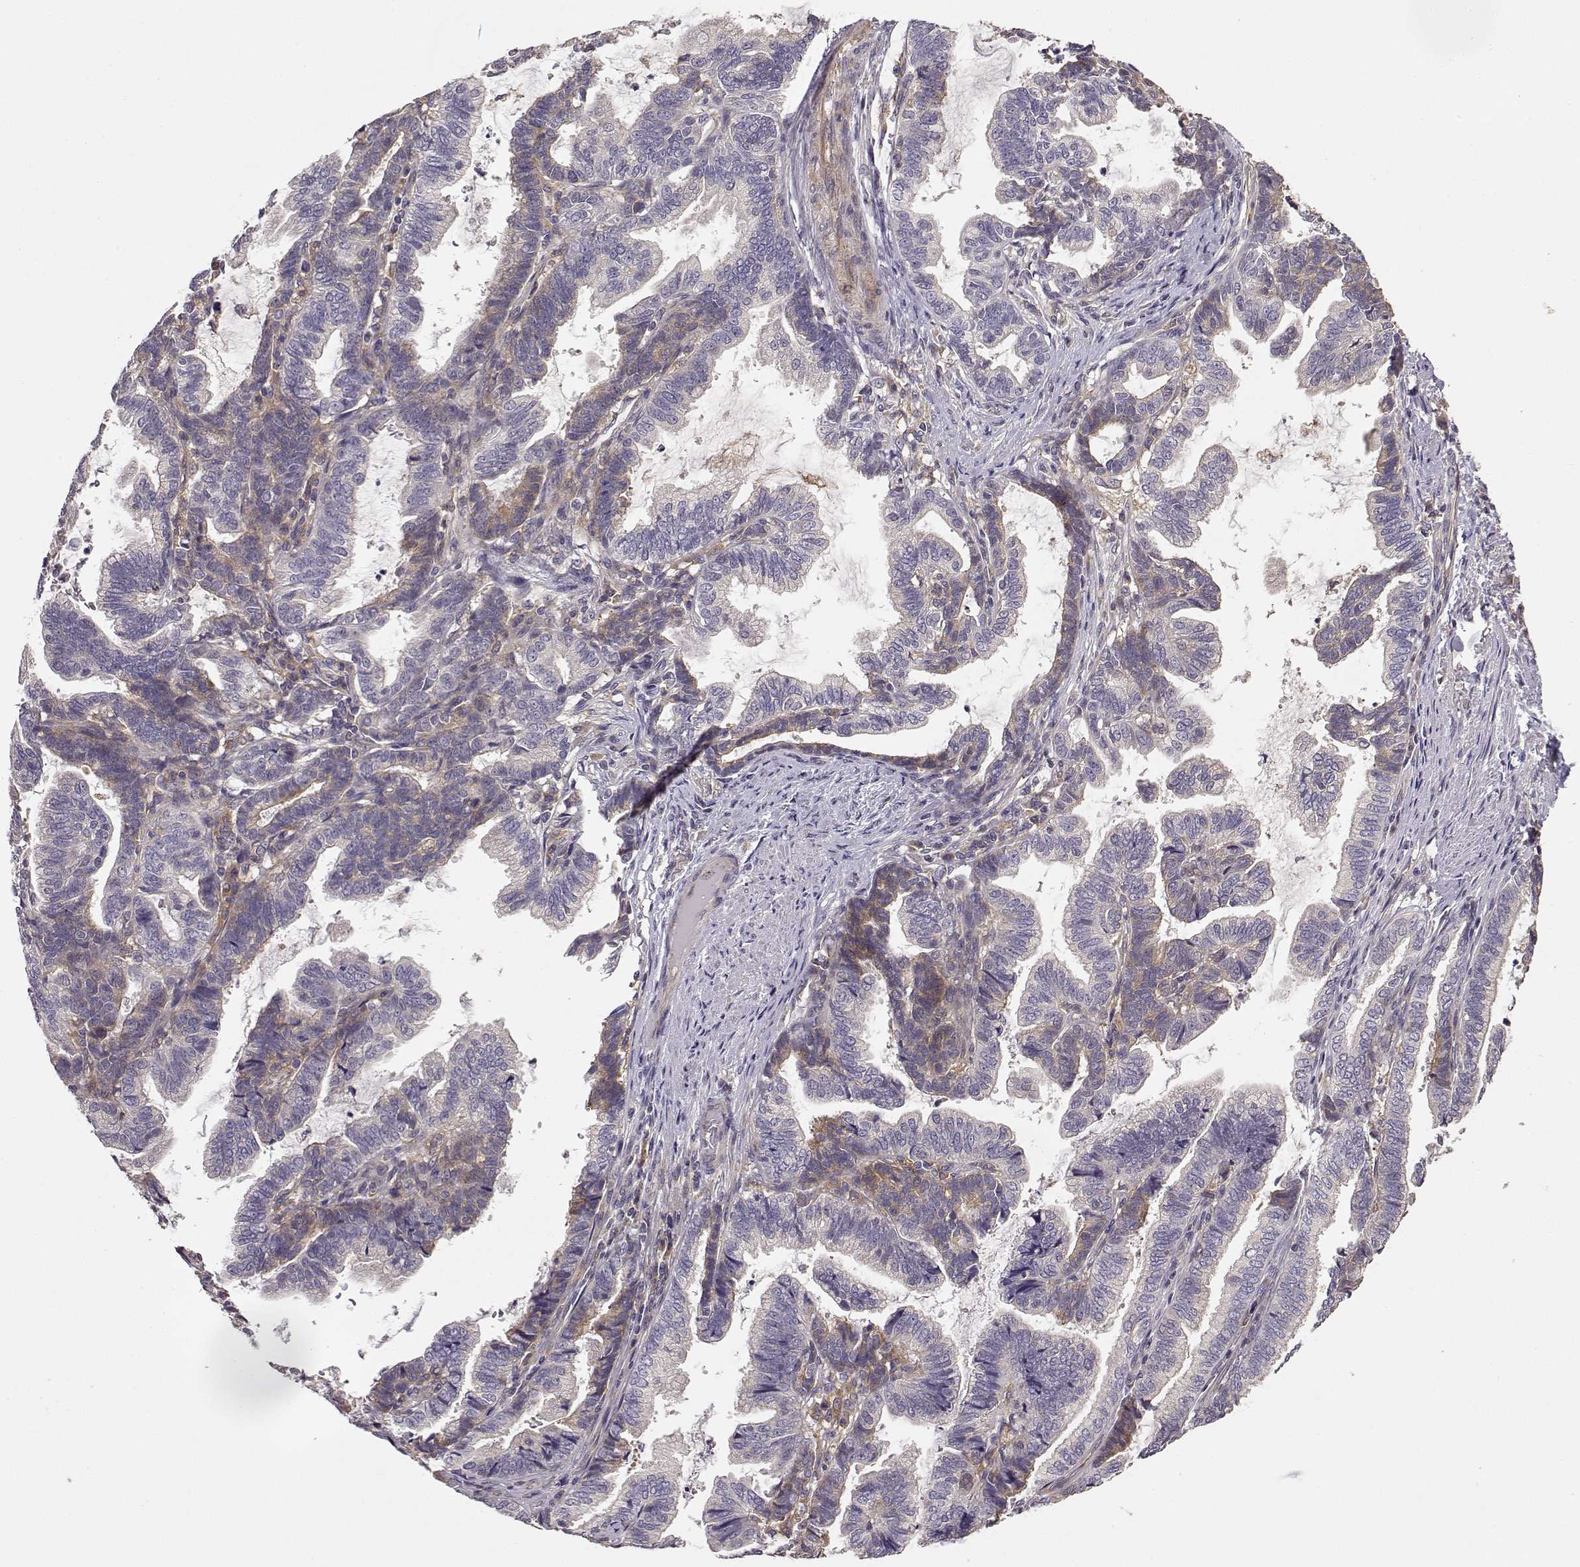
{"staining": {"intensity": "moderate", "quantity": "<25%", "location": "cytoplasmic/membranous"}, "tissue": "stomach cancer", "cell_type": "Tumor cells", "image_type": "cancer", "snomed": [{"axis": "morphology", "description": "Adenocarcinoma, NOS"}, {"axis": "topography", "description": "Stomach"}], "caption": "A brown stain shows moderate cytoplasmic/membranous expression of a protein in human stomach cancer tumor cells. The protein of interest is shown in brown color, while the nuclei are stained blue.", "gene": "CRIM1", "patient": {"sex": "male", "age": 83}}